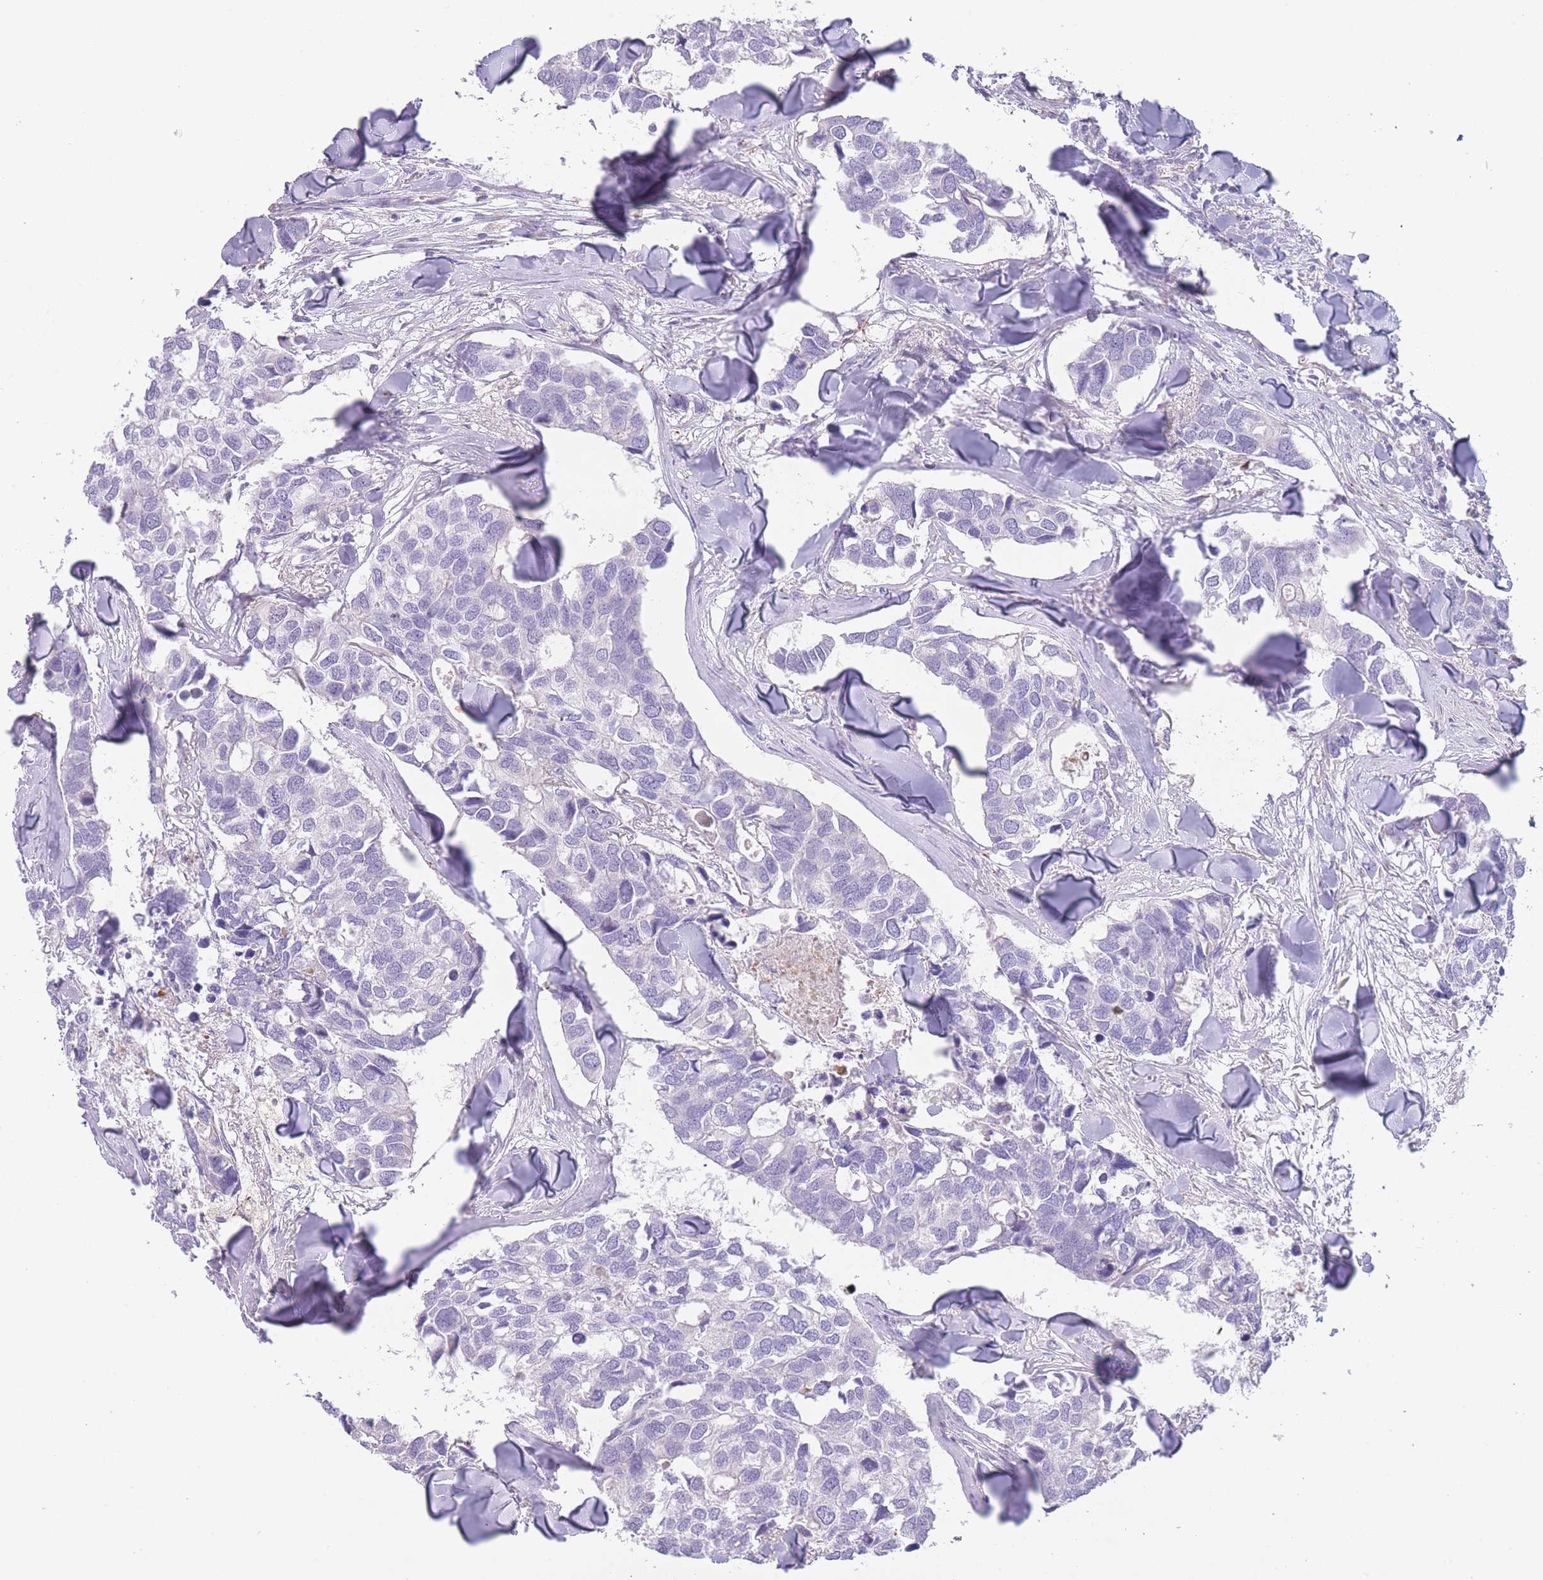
{"staining": {"intensity": "negative", "quantity": "none", "location": "none"}, "tissue": "breast cancer", "cell_type": "Tumor cells", "image_type": "cancer", "snomed": [{"axis": "morphology", "description": "Duct carcinoma"}, {"axis": "topography", "description": "Breast"}], "caption": "Histopathology image shows no protein staining in tumor cells of breast cancer (infiltrating ductal carcinoma) tissue.", "gene": "IMPG1", "patient": {"sex": "female", "age": 83}}